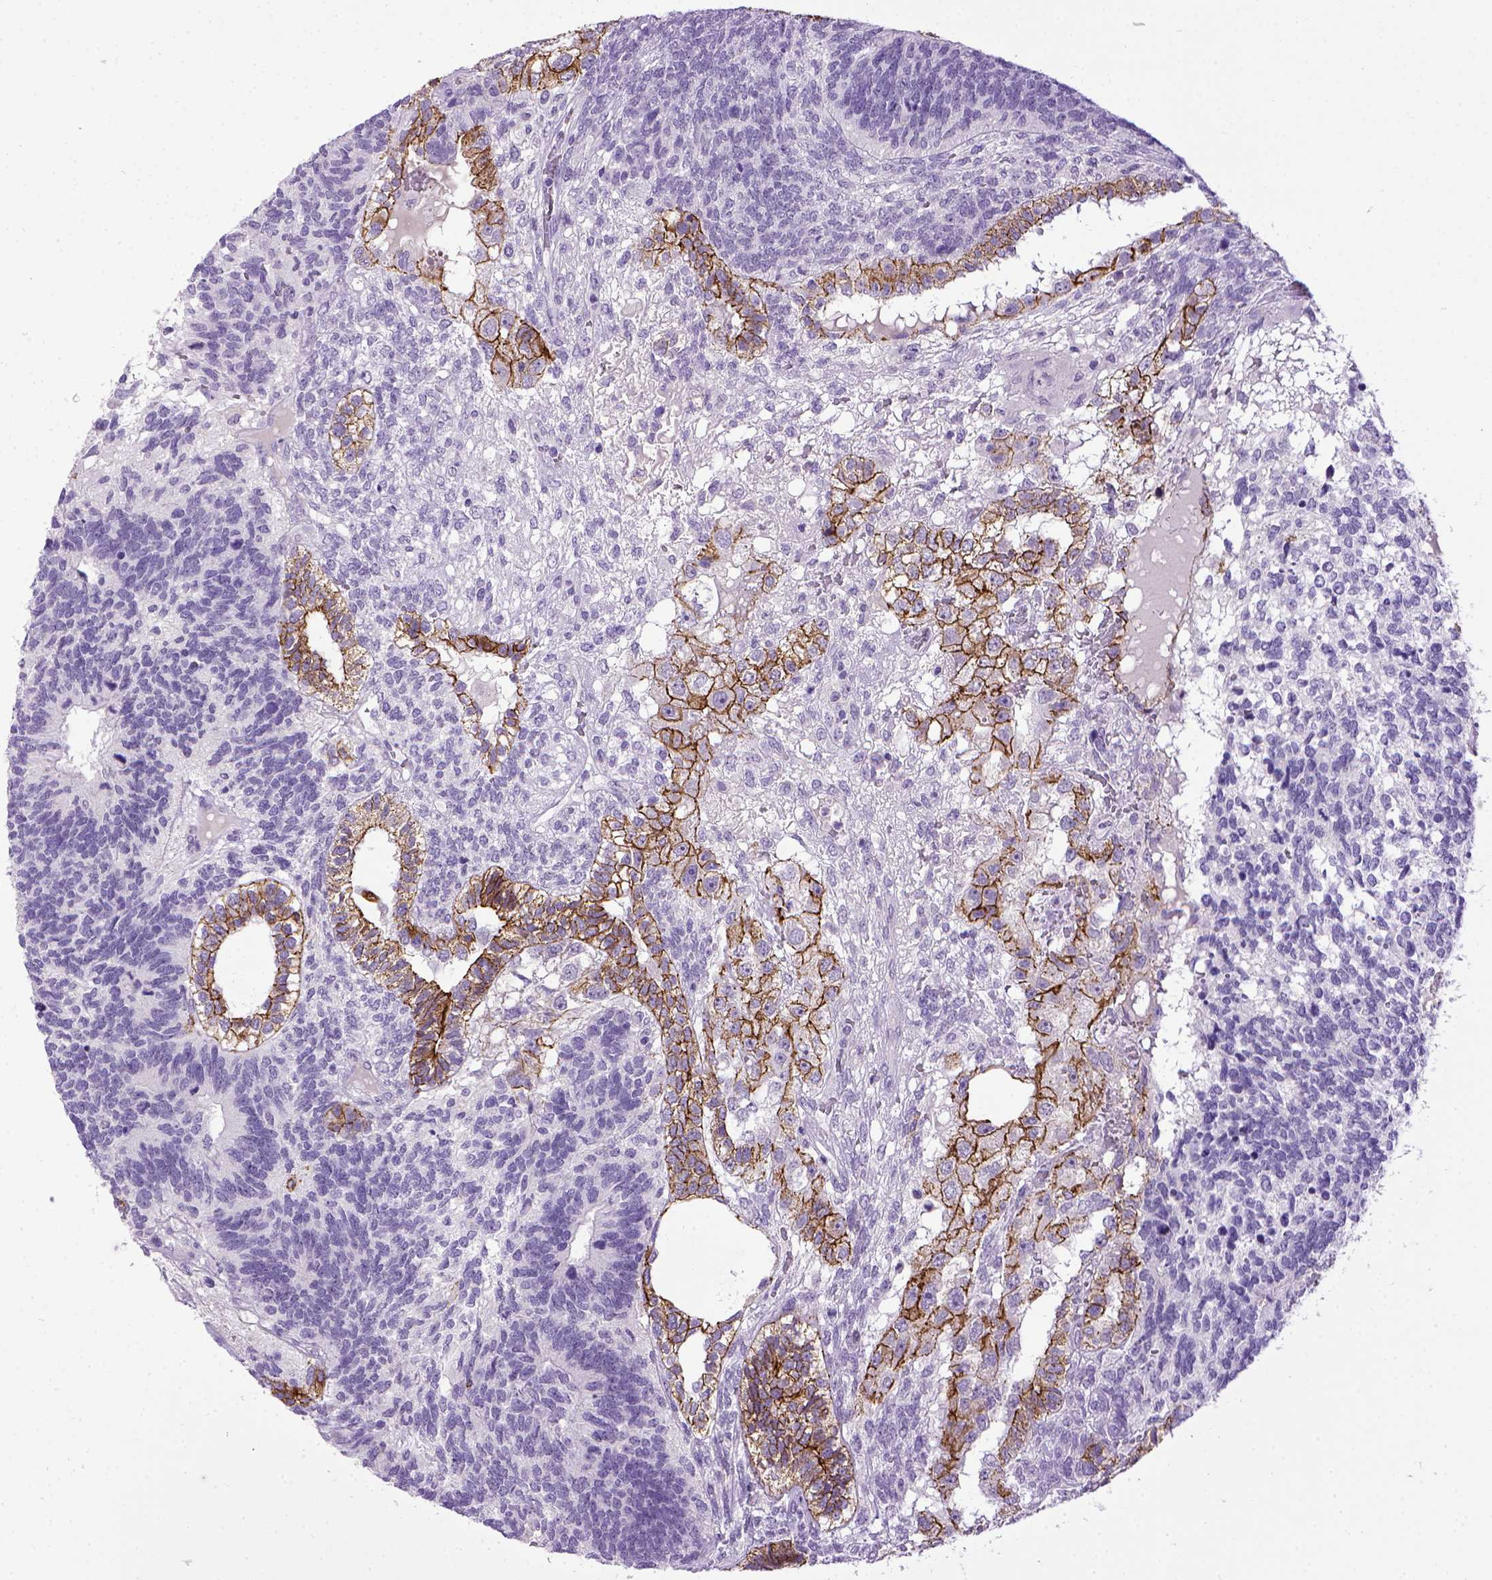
{"staining": {"intensity": "moderate", "quantity": "25%-75%", "location": "cytoplasmic/membranous"}, "tissue": "testis cancer", "cell_type": "Tumor cells", "image_type": "cancer", "snomed": [{"axis": "morphology", "description": "Seminoma, NOS"}, {"axis": "morphology", "description": "Carcinoma, Embryonal, NOS"}, {"axis": "topography", "description": "Testis"}], "caption": "IHC (DAB (3,3'-diaminobenzidine)) staining of testis cancer exhibits moderate cytoplasmic/membranous protein expression in about 25%-75% of tumor cells.", "gene": "CDH1", "patient": {"sex": "male", "age": 41}}